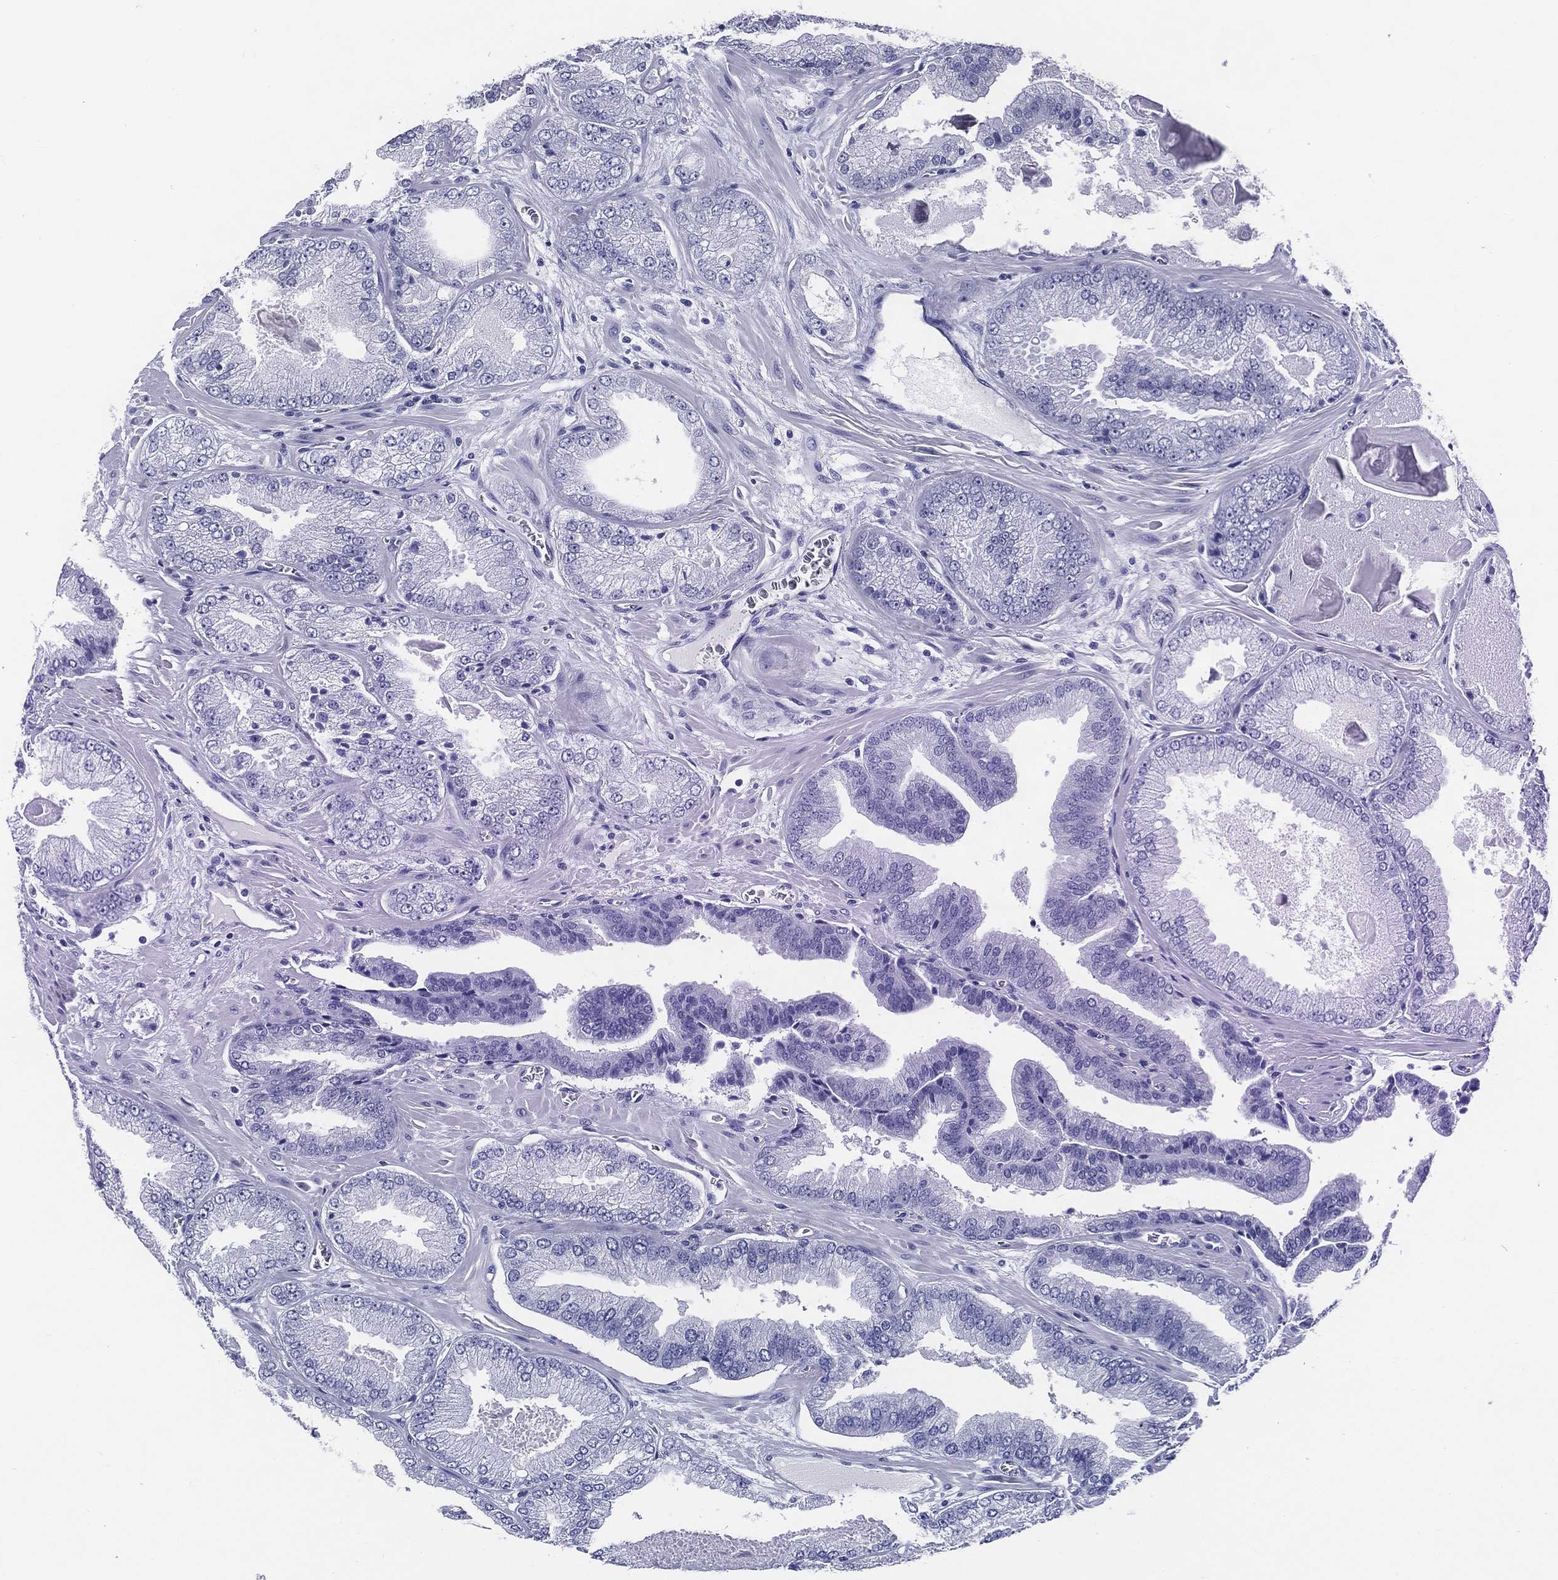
{"staining": {"intensity": "negative", "quantity": "none", "location": "none"}, "tissue": "prostate cancer", "cell_type": "Tumor cells", "image_type": "cancer", "snomed": [{"axis": "morphology", "description": "Adenocarcinoma, Low grade"}, {"axis": "topography", "description": "Prostate"}], "caption": "High power microscopy micrograph of an IHC image of prostate cancer (adenocarcinoma (low-grade)), revealing no significant positivity in tumor cells. Brightfield microscopy of immunohistochemistry stained with DAB (3,3'-diaminobenzidine) (brown) and hematoxylin (blue), captured at high magnification.", "gene": "ACE2", "patient": {"sex": "male", "age": 72}}